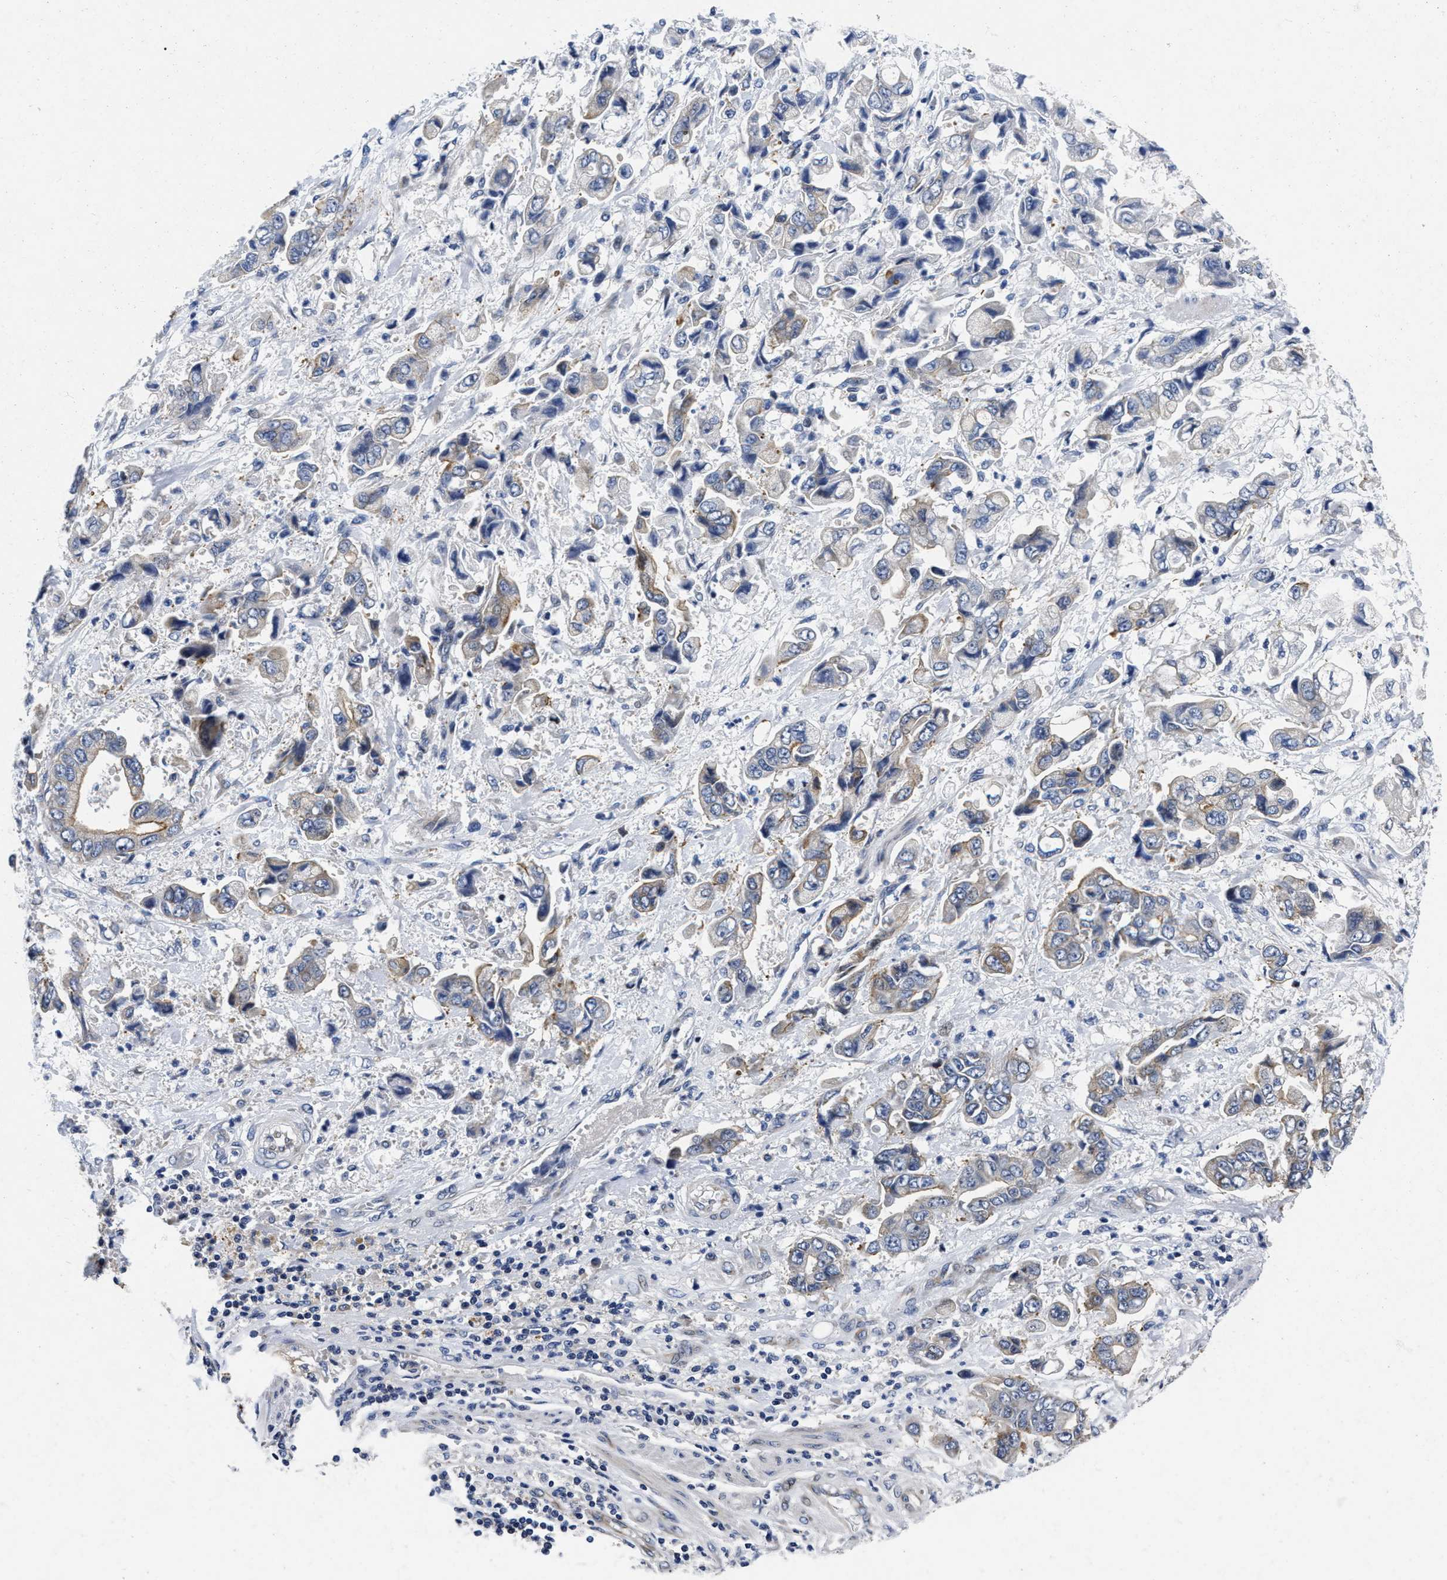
{"staining": {"intensity": "weak", "quantity": "<25%", "location": "cytoplasmic/membranous"}, "tissue": "stomach cancer", "cell_type": "Tumor cells", "image_type": "cancer", "snomed": [{"axis": "morphology", "description": "Normal tissue, NOS"}, {"axis": "morphology", "description": "Adenocarcinoma, NOS"}, {"axis": "topography", "description": "Stomach"}], "caption": "An immunohistochemistry (IHC) micrograph of stomach adenocarcinoma is shown. There is no staining in tumor cells of stomach adenocarcinoma. (DAB immunohistochemistry with hematoxylin counter stain).", "gene": "LAD1", "patient": {"sex": "male", "age": 62}}